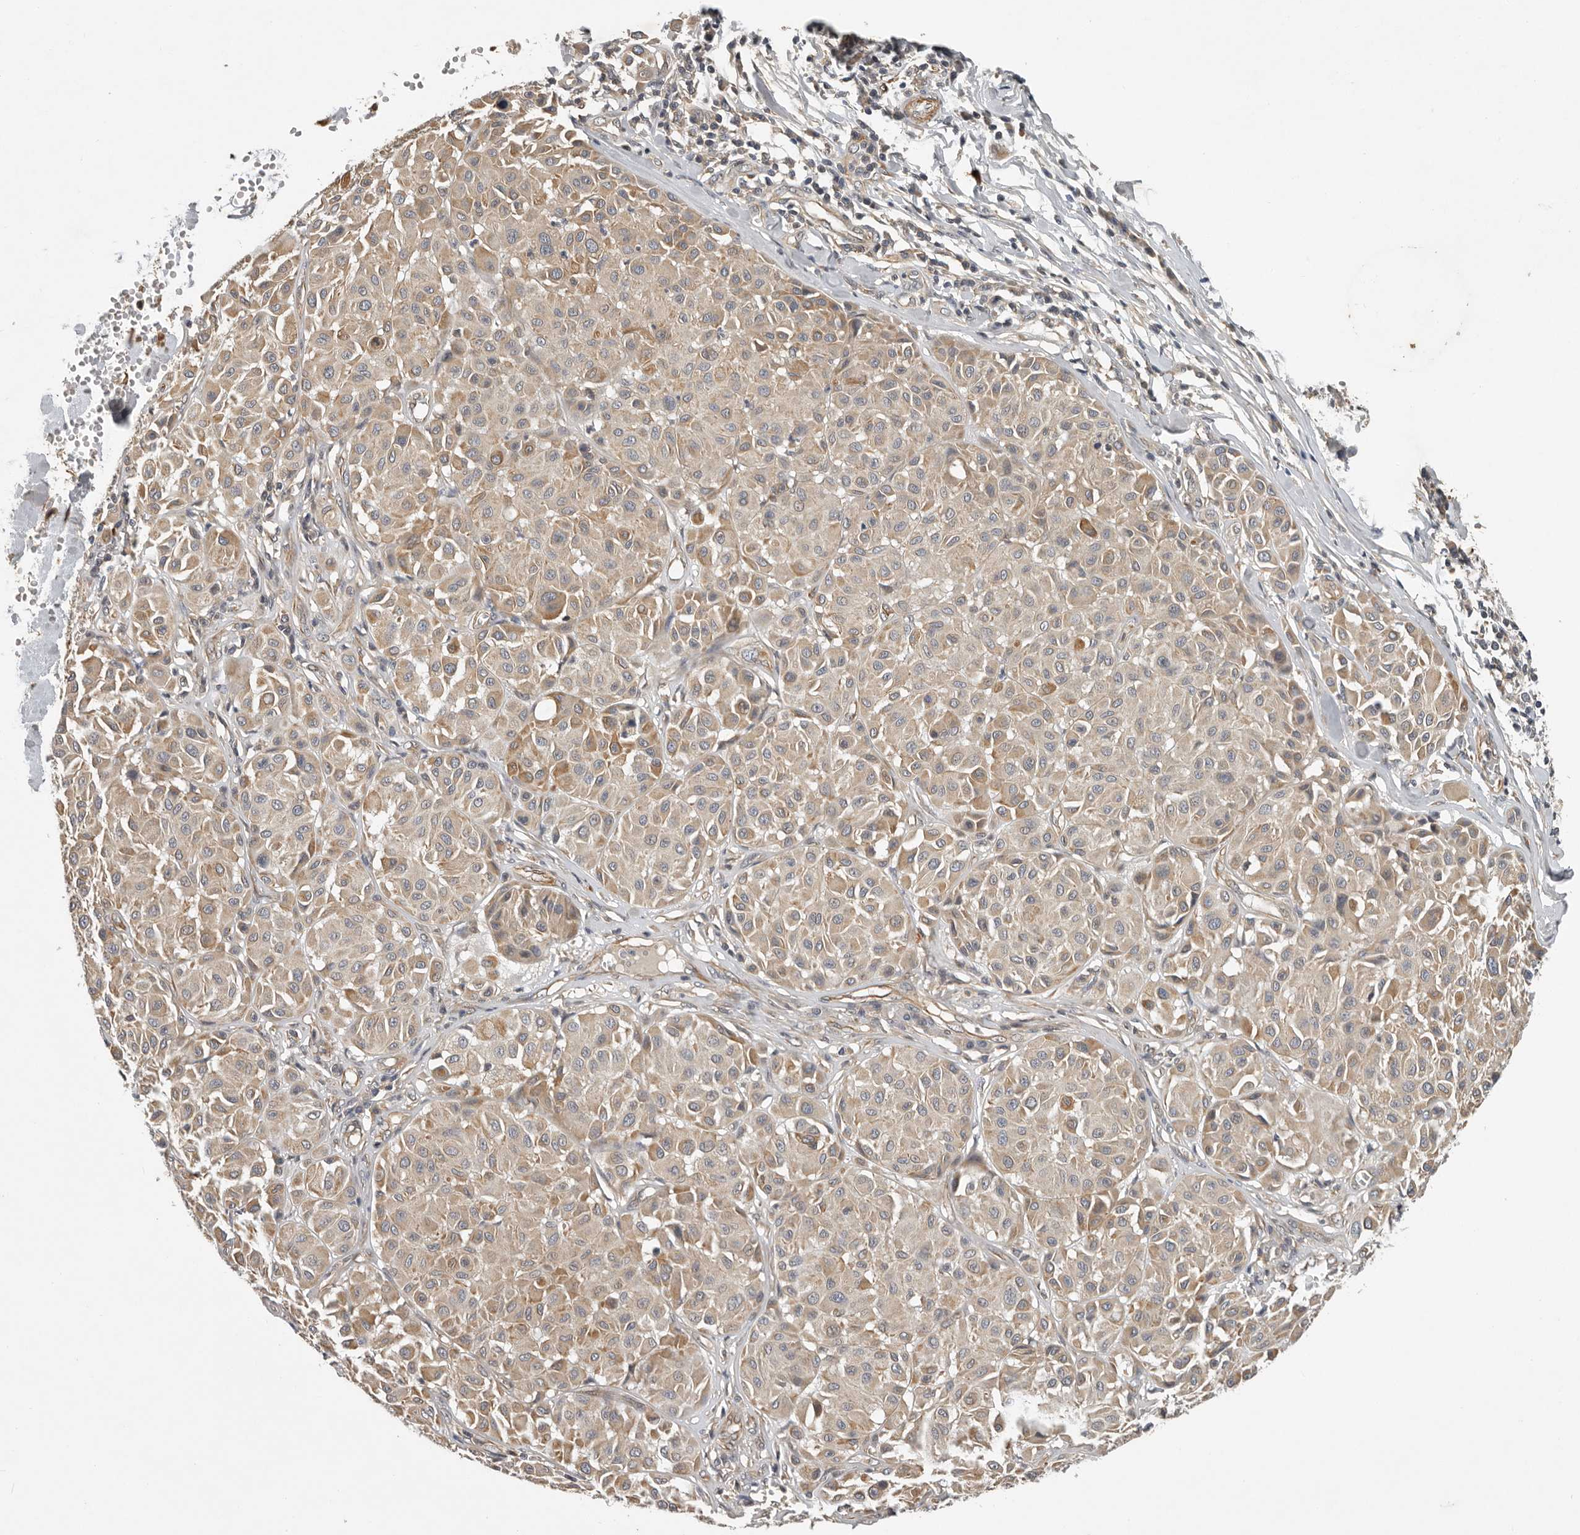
{"staining": {"intensity": "weak", "quantity": "25%-75%", "location": "cytoplasmic/membranous"}, "tissue": "melanoma", "cell_type": "Tumor cells", "image_type": "cancer", "snomed": [{"axis": "morphology", "description": "Malignant melanoma, Metastatic site"}, {"axis": "topography", "description": "Soft tissue"}], "caption": "A photomicrograph of human melanoma stained for a protein displays weak cytoplasmic/membranous brown staining in tumor cells. The staining was performed using DAB to visualize the protein expression in brown, while the nuclei were stained in blue with hematoxylin (Magnification: 20x).", "gene": "RNF157", "patient": {"sex": "male", "age": 41}}